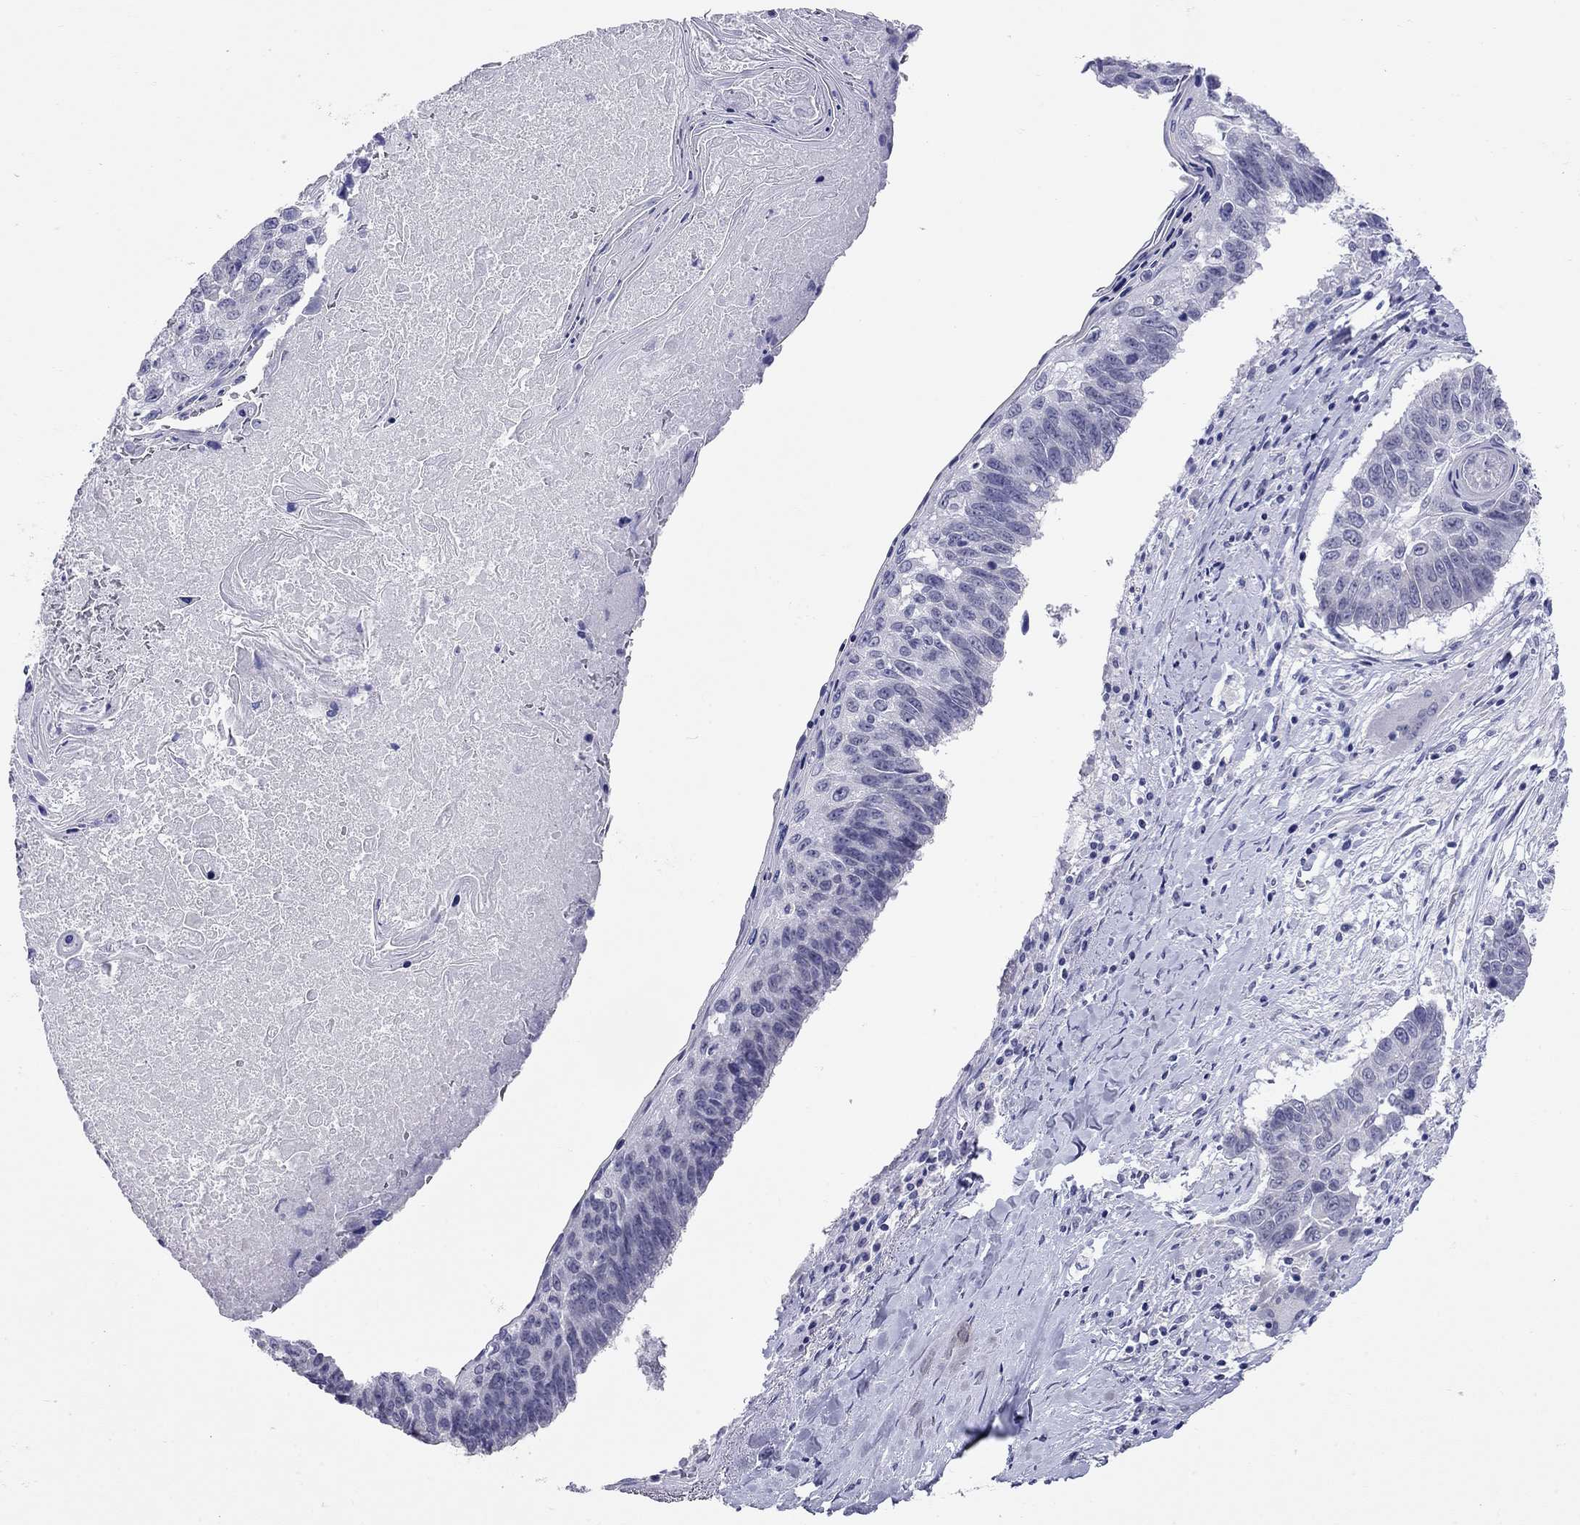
{"staining": {"intensity": "negative", "quantity": "none", "location": "none"}, "tissue": "lung cancer", "cell_type": "Tumor cells", "image_type": "cancer", "snomed": [{"axis": "morphology", "description": "Squamous cell carcinoma, NOS"}, {"axis": "topography", "description": "Lung"}], "caption": "Image shows no protein positivity in tumor cells of lung cancer tissue.", "gene": "ARMC12", "patient": {"sex": "male", "age": 73}}